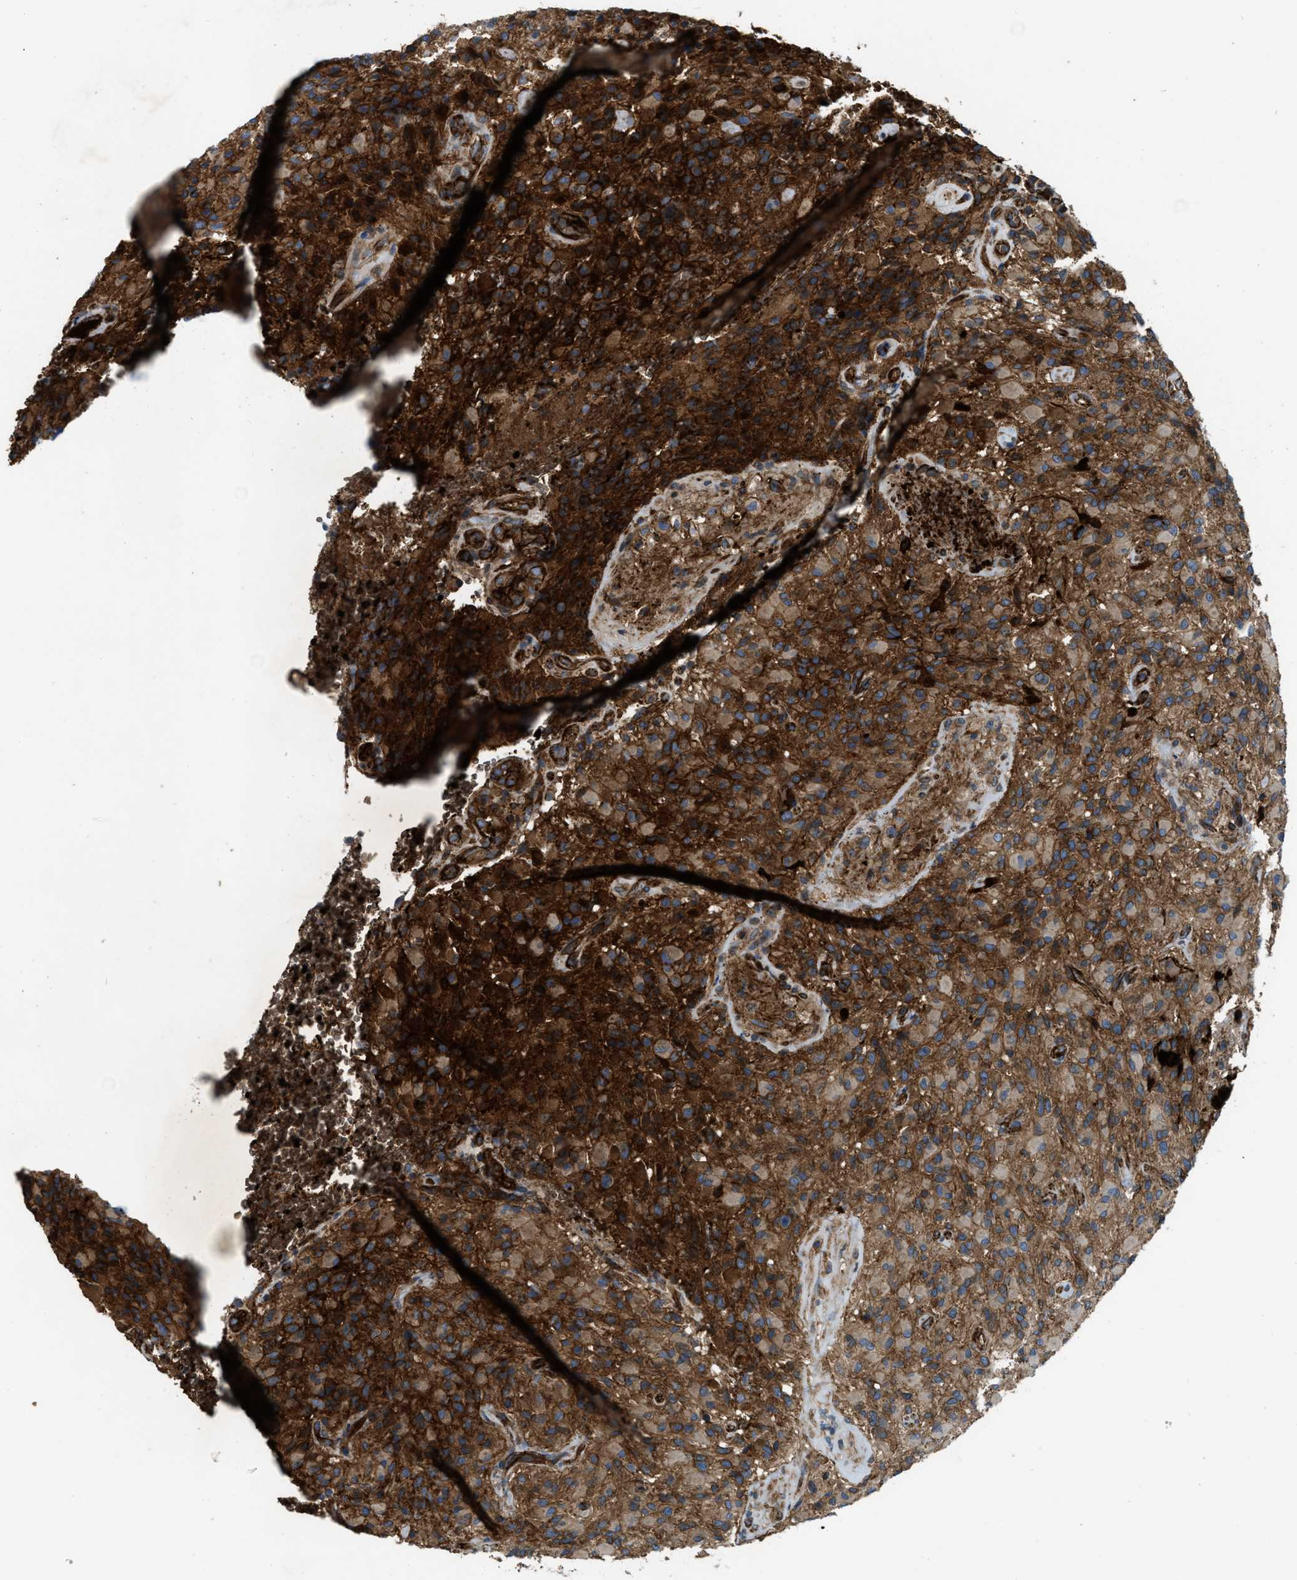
{"staining": {"intensity": "strong", "quantity": ">75%", "location": "cytoplasmic/membranous"}, "tissue": "glioma", "cell_type": "Tumor cells", "image_type": "cancer", "snomed": [{"axis": "morphology", "description": "Glioma, malignant, High grade"}, {"axis": "topography", "description": "Brain"}], "caption": "DAB immunohistochemical staining of malignant high-grade glioma shows strong cytoplasmic/membranous protein staining in about >75% of tumor cells.", "gene": "ERC1", "patient": {"sex": "male", "age": 71}}